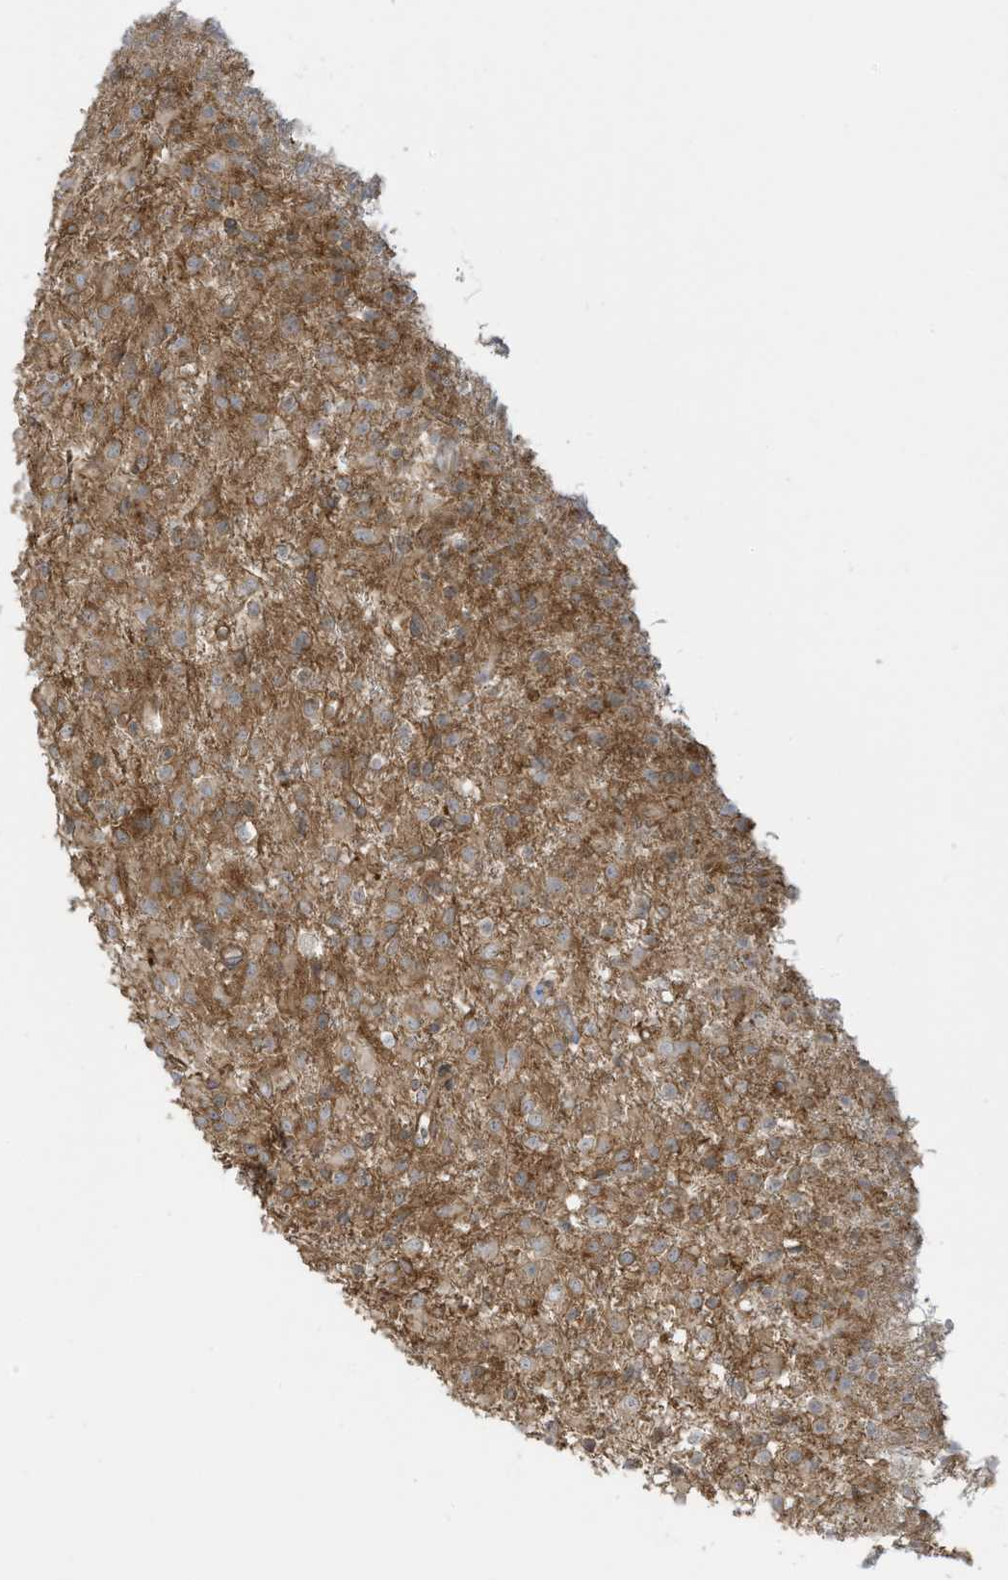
{"staining": {"intensity": "moderate", "quantity": "25%-75%", "location": "cytoplasmic/membranous"}, "tissue": "glioma", "cell_type": "Tumor cells", "image_type": "cancer", "snomed": [{"axis": "morphology", "description": "Glioma, malignant, High grade"}, {"axis": "topography", "description": "Brain"}], "caption": "DAB immunohistochemical staining of human malignant glioma (high-grade) demonstrates moderate cytoplasmic/membranous protein staining in approximately 25%-75% of tumor cells.", "gene": "ENTR1", "patient": {"sex": "female", "age": 59}}